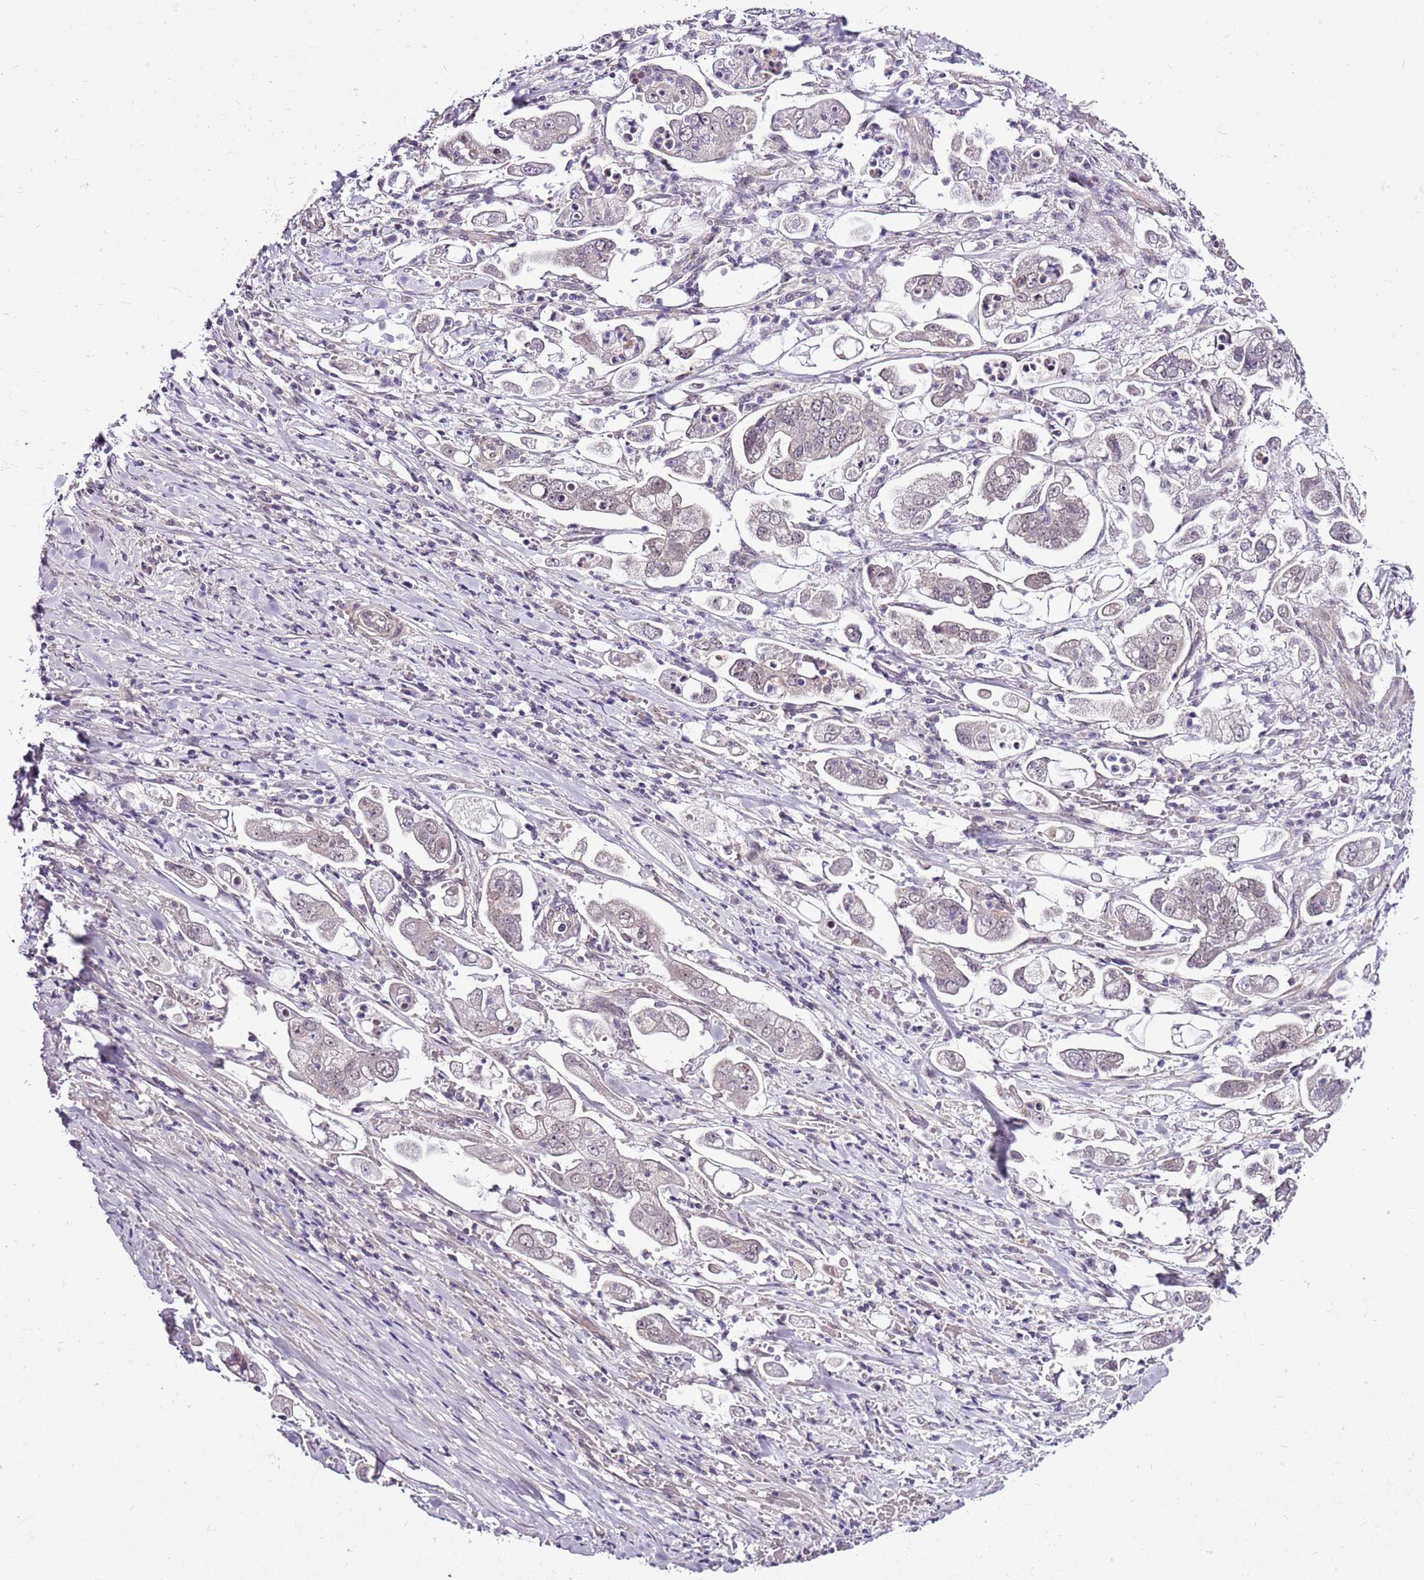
{"staining": {"intensity": "negative", "quantity": "none", "location": "none"}, "tissue": "stomach cancer", "cell_type": "Tumor cells", "image_type": "cancer", "snomed": [{"axis": "morphology", "description": "Adenocarcinoma, NOS"}, {"axis": "topography", "description": "Stomach"}], "caption": "The histopathology image demonstrates no significant staining in tumor cells of stomach cancer. (Brightfield microscopy of DAB (3,3'-diaminobenzidine) immunohistochemistry at high magnification).", "gene": "CCDC166", "patient": {"sex": "male", "age": 62}}